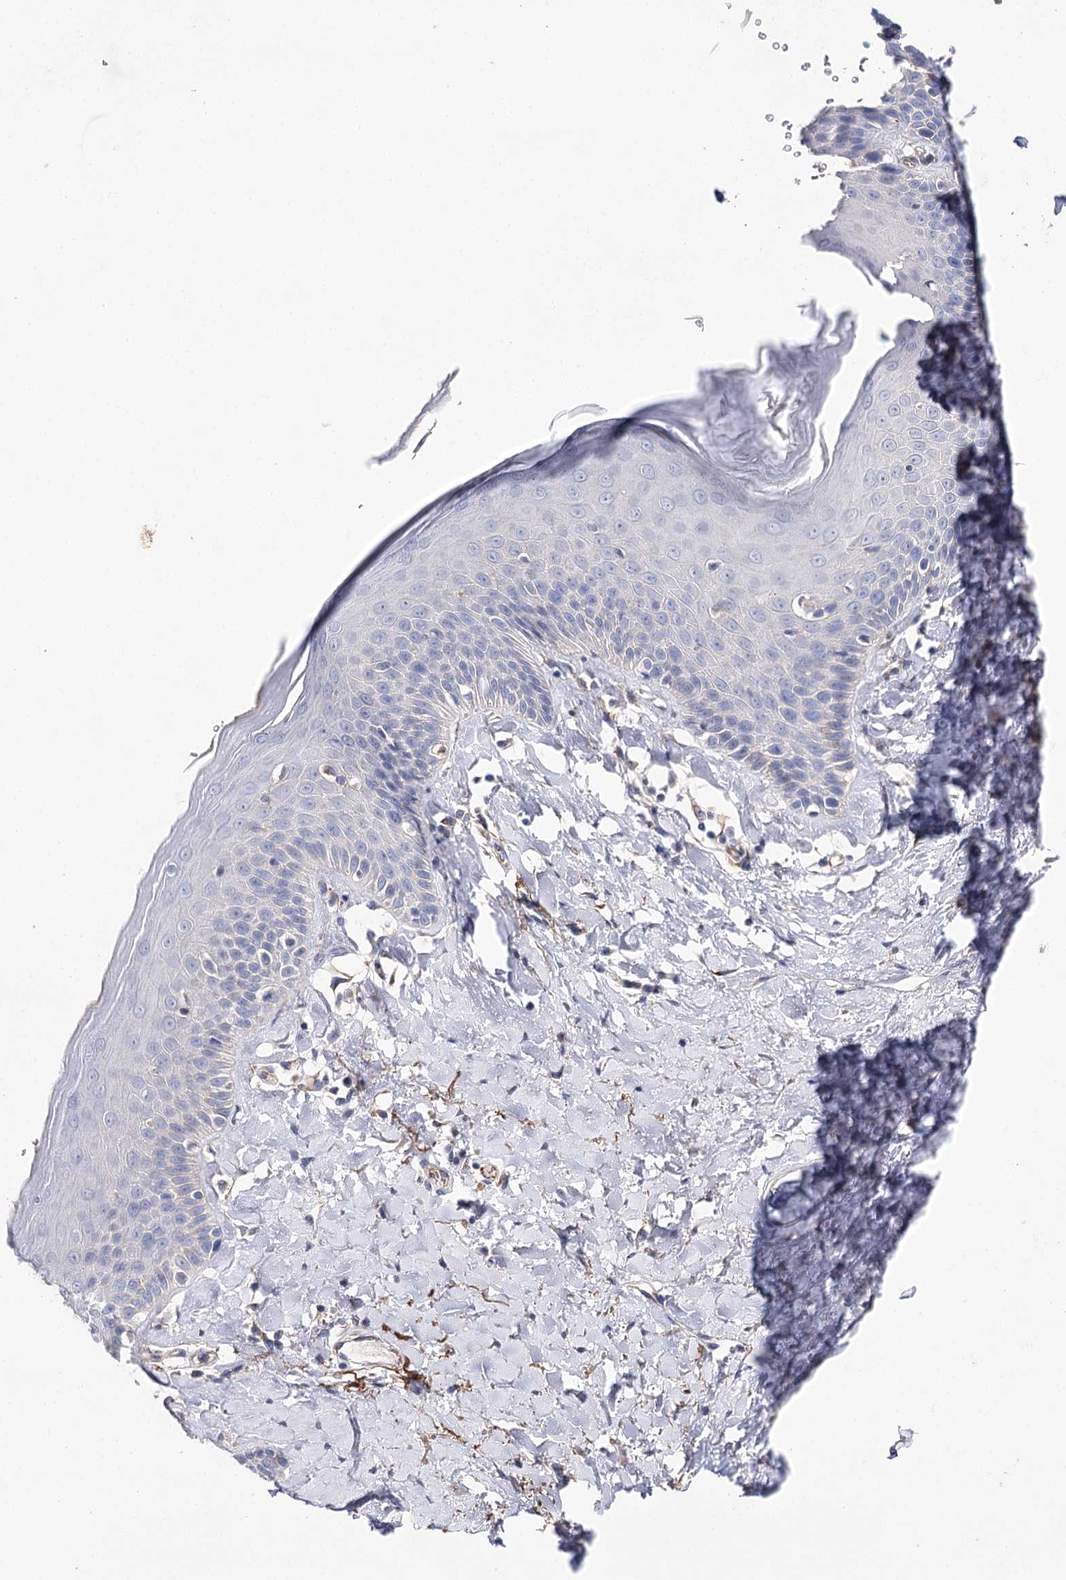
{"staining": {"intensity": "negative", "quantity": "none", "location": "none"}, "tissue": "skin", "cell_type": "Epidermal cells", "image_type": "normal", "snomed": [{"axis": "morphology", "description": "Normal tissue, NOS"}, {"axis": "topography", "description": "Anal"}], "caption": "This is a image of IHC staining of unremarkable skin, which shows no expression in epidermal cells.", "gene": "EPYC", "patient": {"sex": "male", "age": 69}}